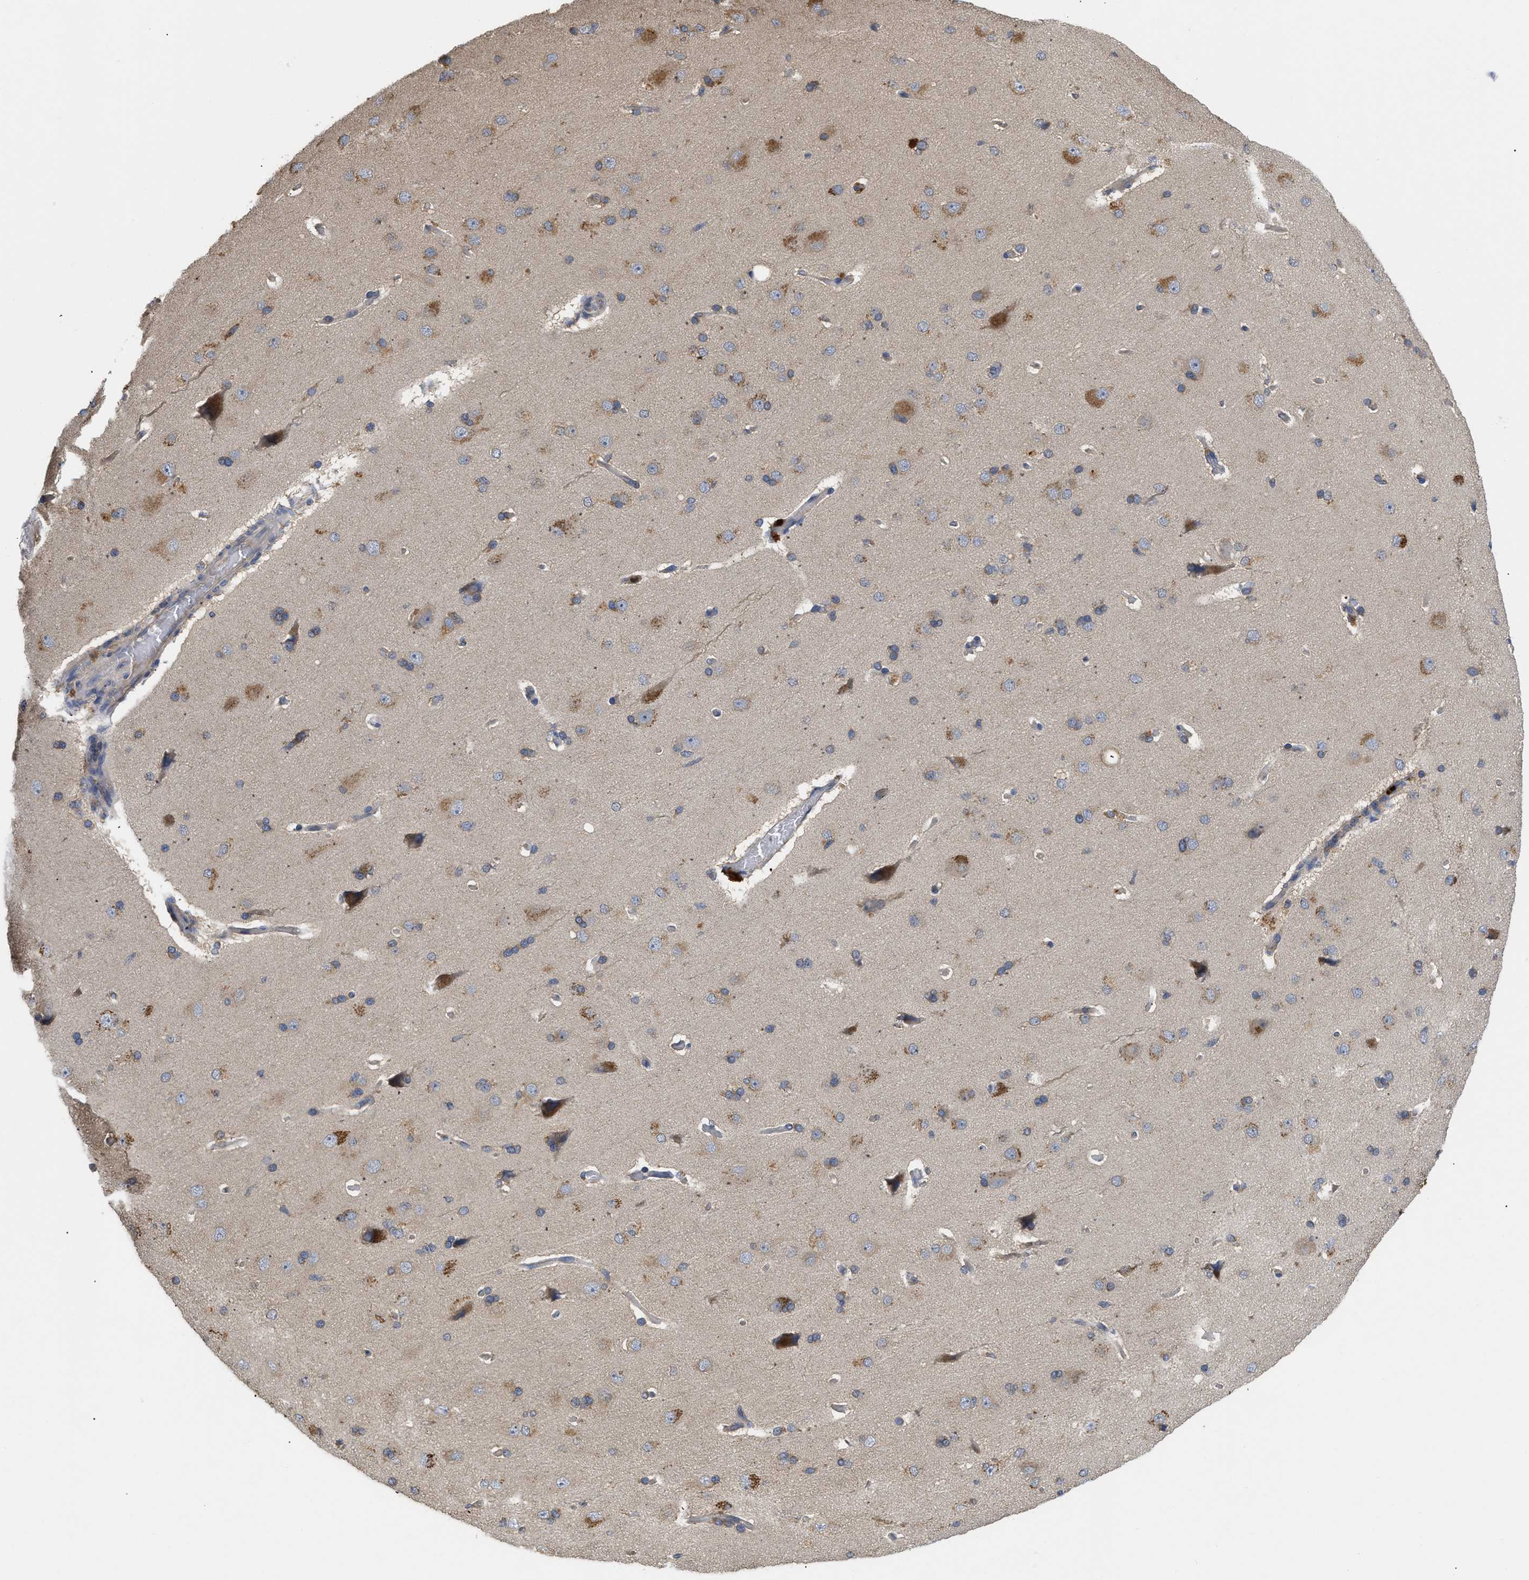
{"staining": {"intensity": "negative", "quantity": "none", "location": "none"}, "tissue": "cerebral cortex", "cell_type": "Endothelial cells", "image_type": "normal", "snomed": [{"axis": "morphology", "description": "Normal tissue, NOS"}, {"axis": "topography", "description": "Cerebral cortex"}], "caption": "Histopathology image shows no significant protein expression in endothelial cells of unremarkable cerebral cortex.", "gene": "RNF216", "patient": {"sex": "male", "age": 62}}